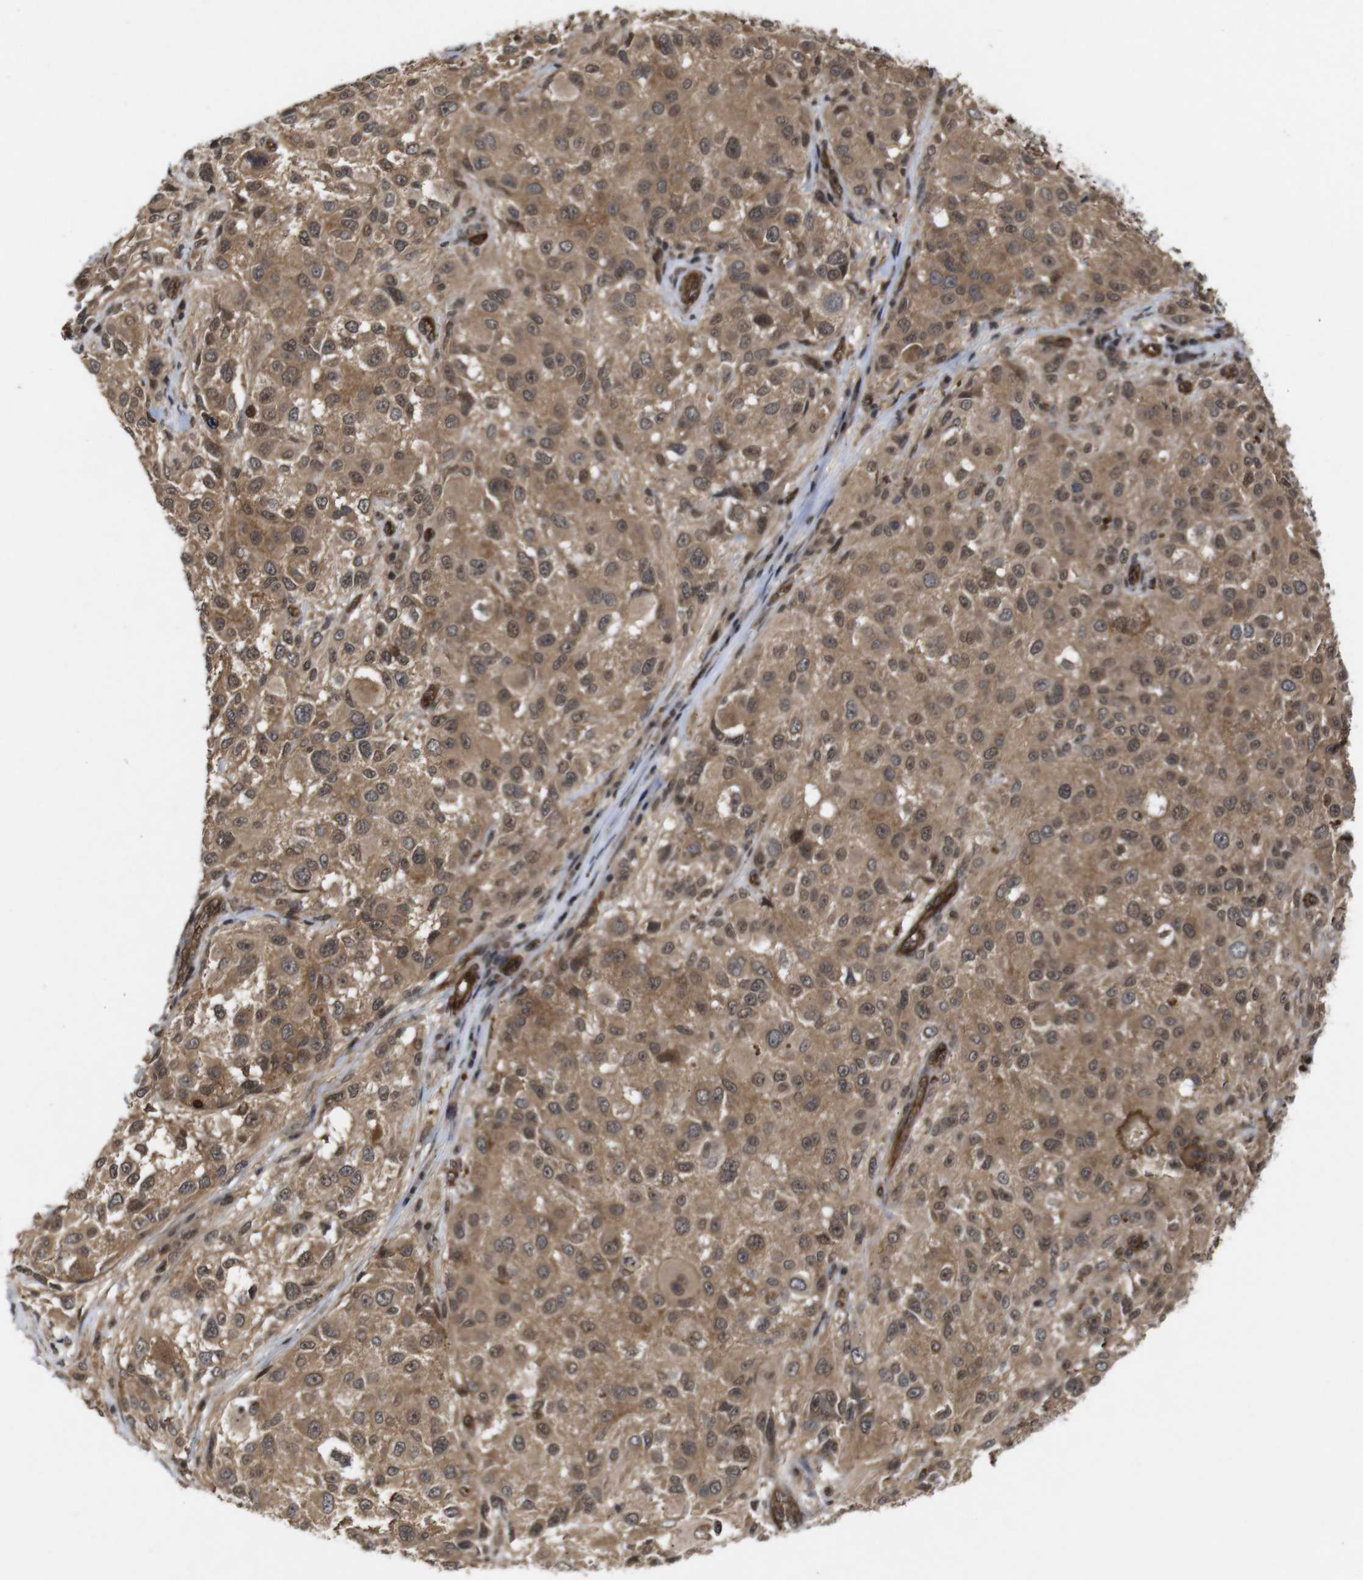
{"staining": {"intensity": "moderate", "quantity": ">75%", "location": "cytoplasmic/membranous"}, "tissue": "melanoma", "cell_type": "Tumor cells", "image_type": "cancer", "snomed": [{"axis": "morphology", "description": "Necrosis, NOS"}, {"axis": "morphology", "description": "Malignant melanoma, NOS"}, {"axis": "topography", "description": "Skin"}], "caption": "Tumor cells reveal medium levels of moderate cytoplasmic/membranous positivity in about >75% of cells in melanoma.", "gene": "NANOS1", "patient": {"sex": "female", "age": 87}}